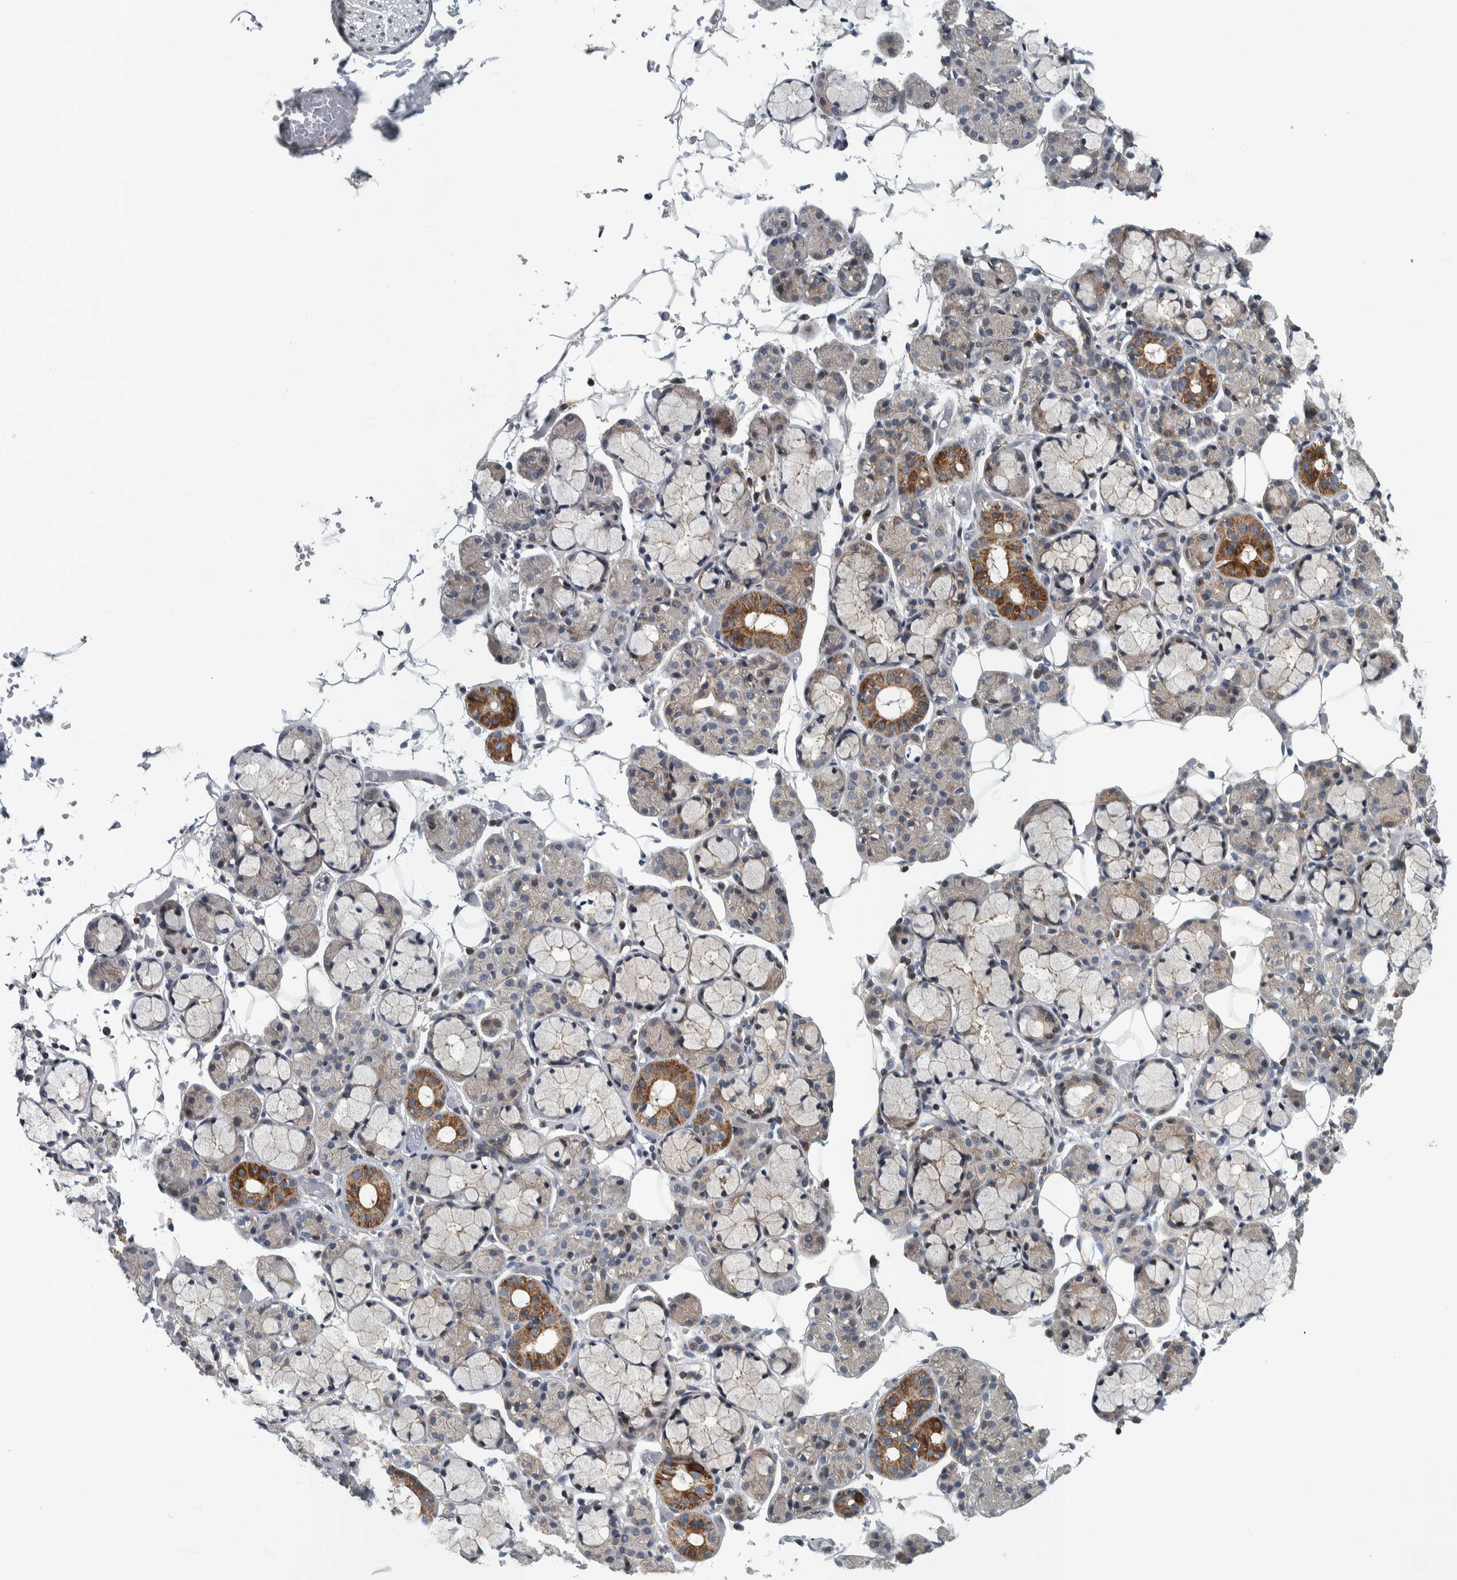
{"staining": {"intensity": "moderate", "quantity": "<25%", "location": "cytoplasmic/membranous"}, "tissue": "salivary gland", "cell_type": "Glandular cells", "image_type": "normal", "snomed": [{"axis": "morphology", "description": "Normal tissue, NOS"}, {"axis": "topography", "description": "Salivary gland"}], "caption": "Protein staining of normal salivary gland reveals moderate cytoplasmic/membranous expression in approximately <25% of glandular cells.", "gene": "BAIAP2L1", "patient": {"sex": "male", "age": 63}}